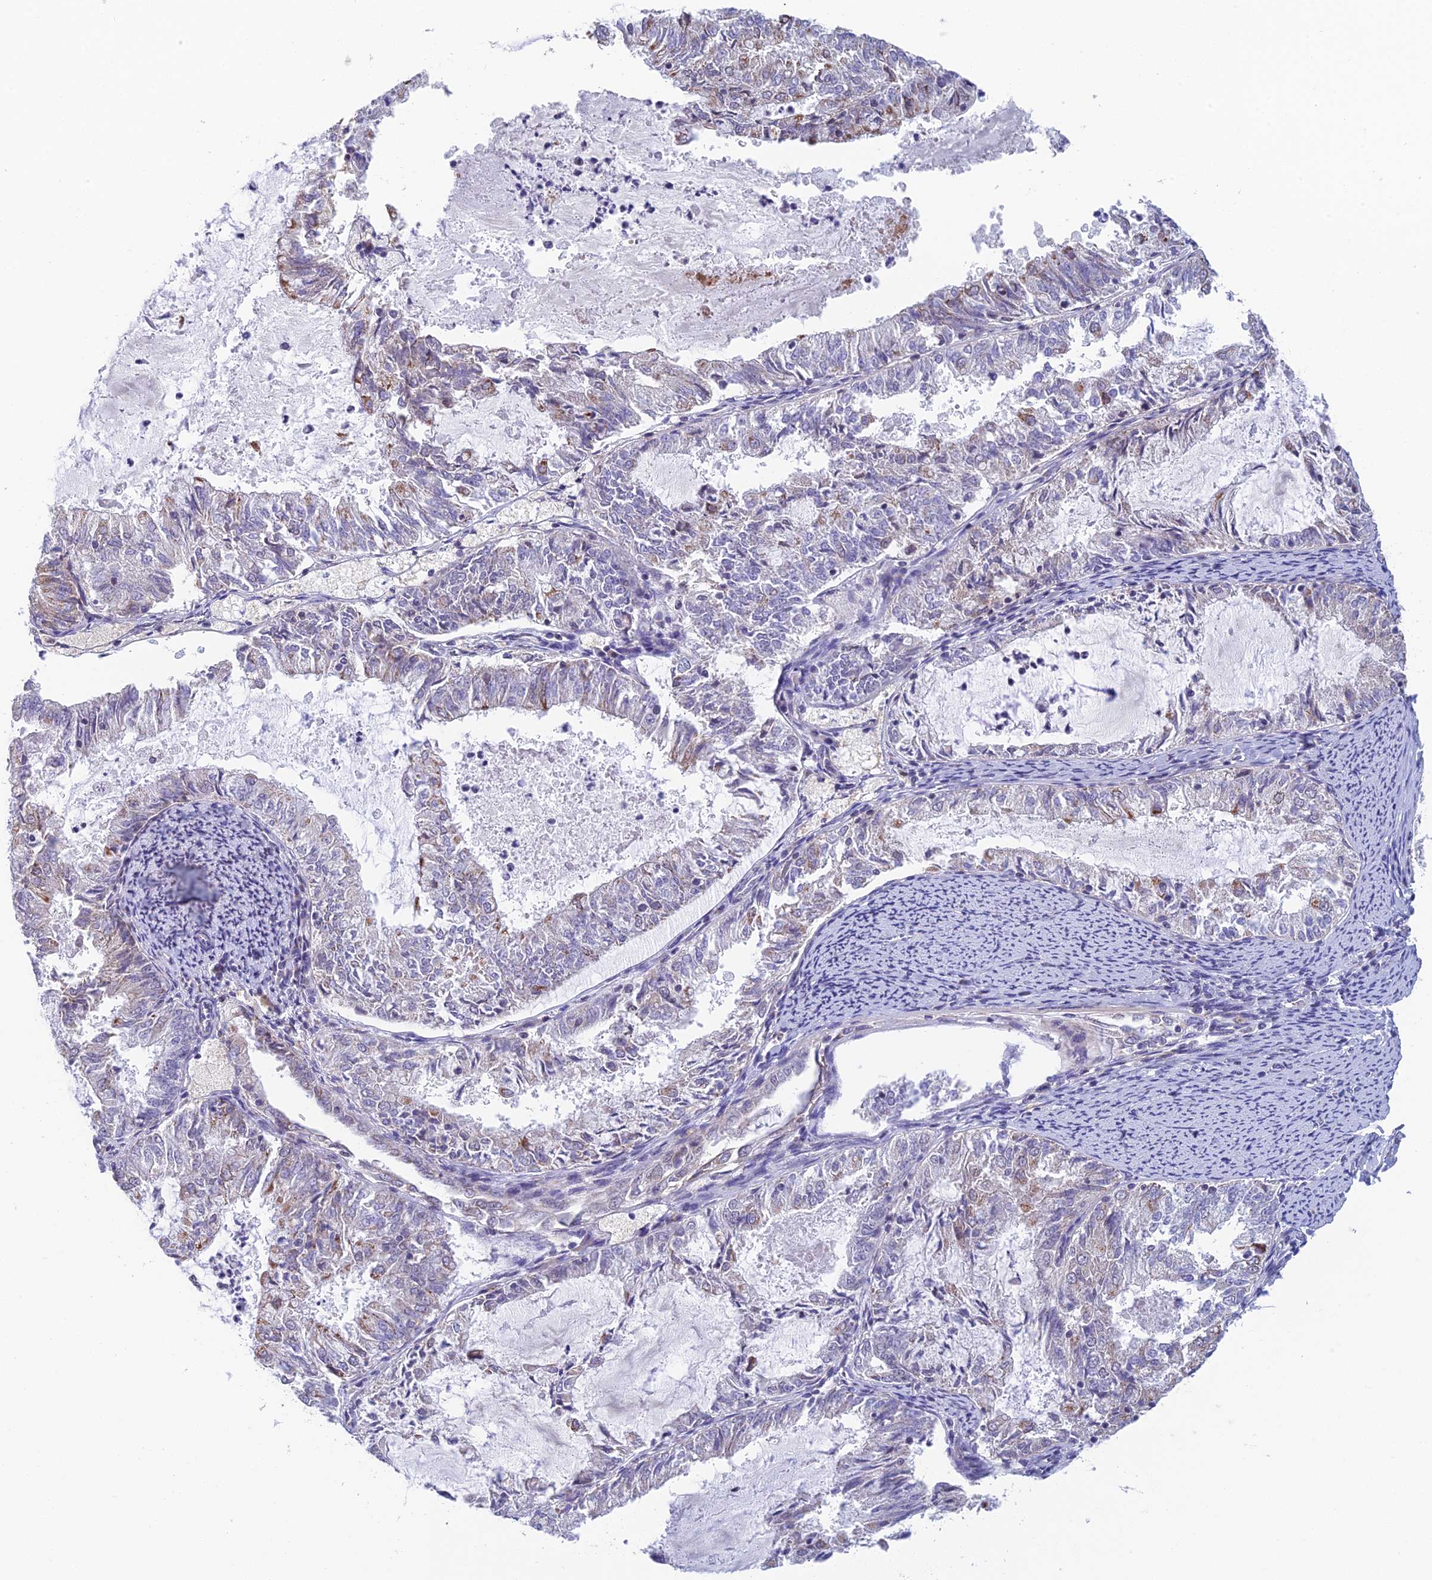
{"staining": {"intensity": "weak", "quantity": "<25%", "location": "cytoplasmic/membranous"}, "tissue": "endometrial cancer", "cell_type": "Tumor cells", "image_type": "cancer", "snomed": [{"axis": "morphology", "description": "Adenocarcinoma, NOS"}, {"axis": "topography", "description": "Endometrium"}], "caption": "A photomicrograph of human endometrial adenocarcinoma is negative for staining in tumor cells. (DAB immunohistochemistry visualized using brightfield microscopy, high magnification).", "gene": "REXO5", "patient": {"sex": "female", "age": 57}}